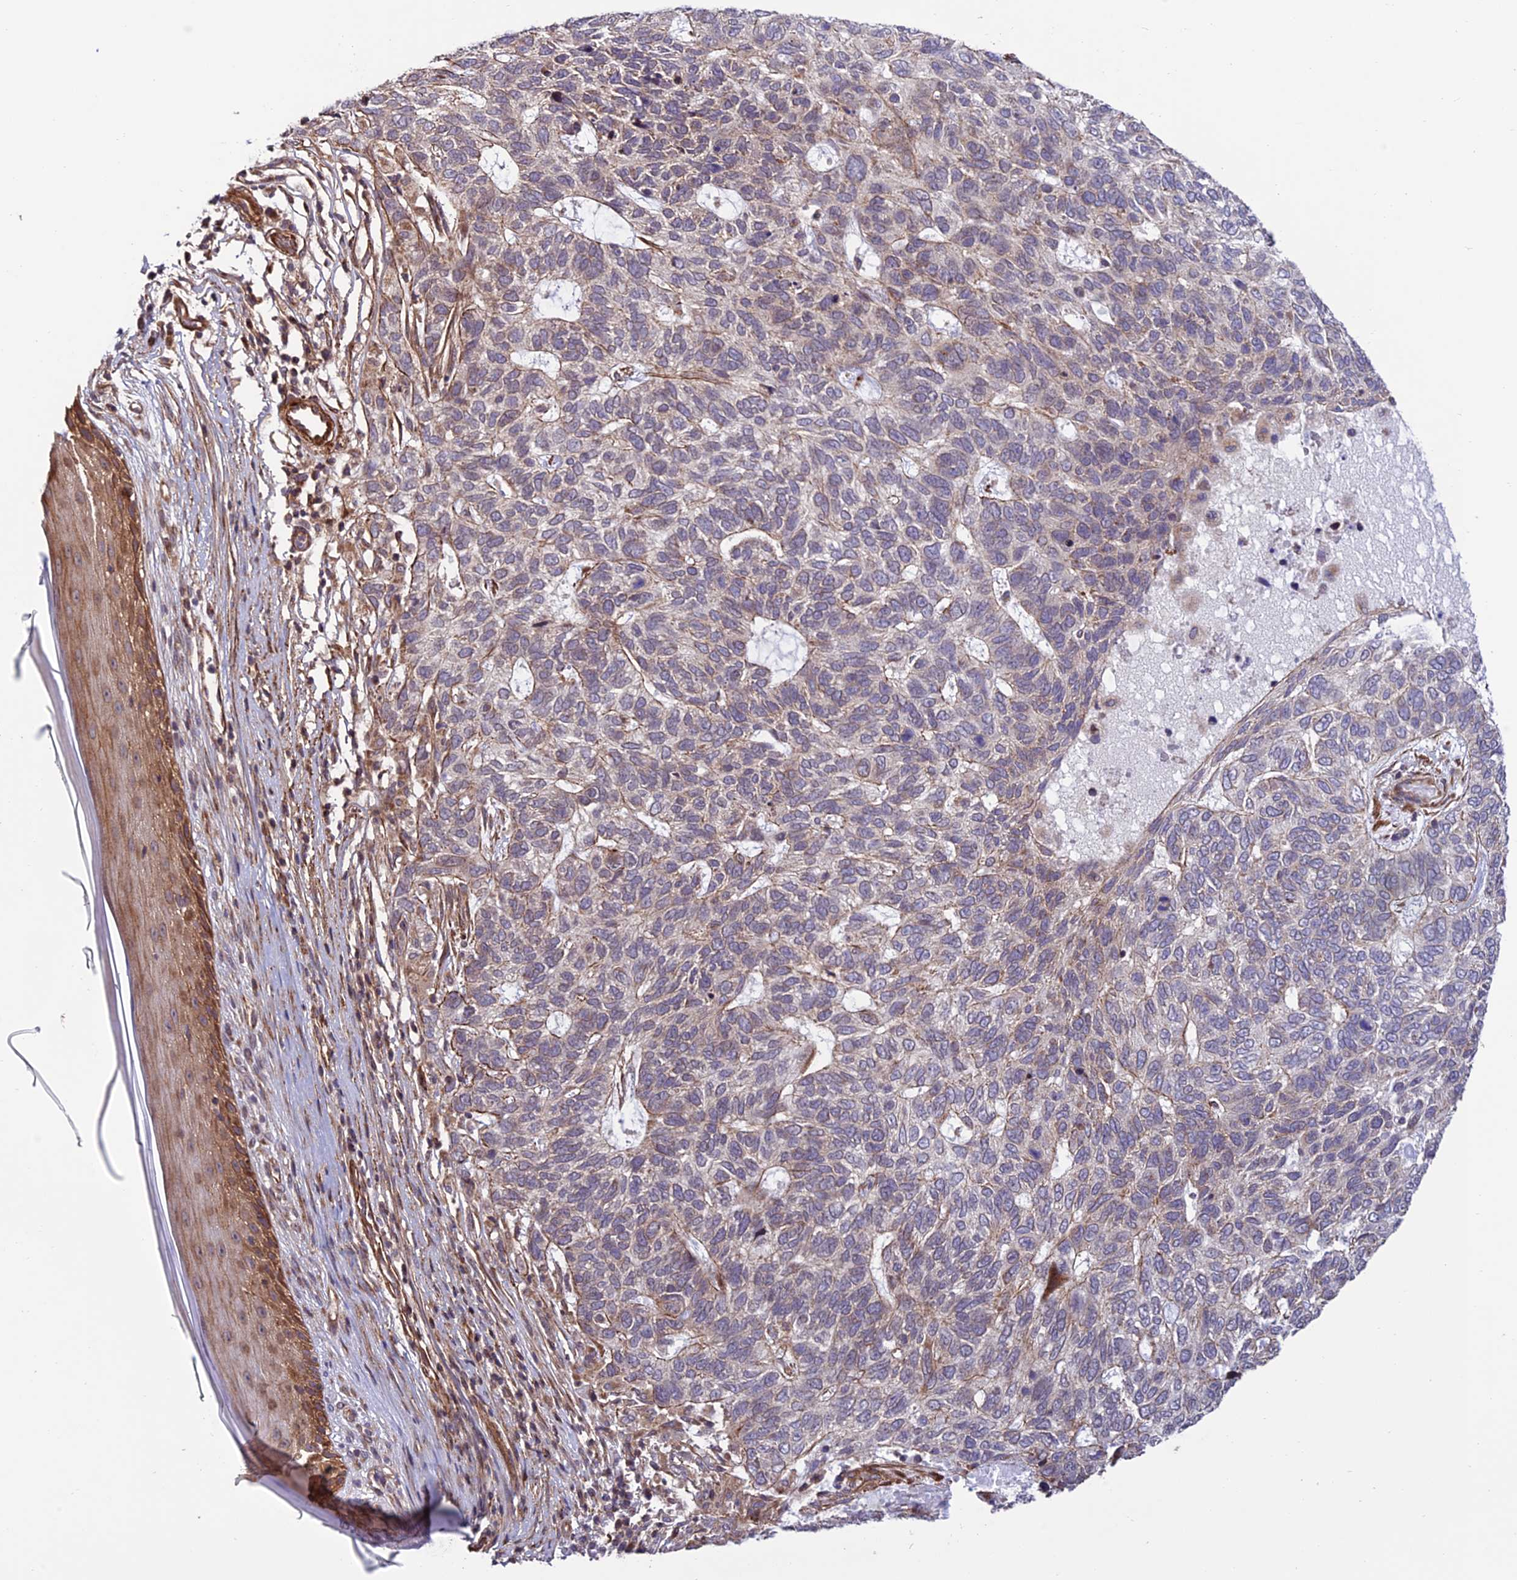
{"staining": {"intensity": "negative", "quantity": "none", "location": "none"}, "tissue": "skin cancer", "cell_type": "Tumor cells", "image_type": "cancer", "snomed": [{"axis": "morphology", "description": "Basal cell carcinoma"}, {"axis": "topography", "description": "Skin"}], "caption": "Protein analysis of basal cell carcinoma (skin) exhibits no significant staining in tumor cells. (Stains: DAB IHC with hematoxylin counter stain, Microscopy: brightfield microscopy at high magnification).", "gene": "TNIP3", "patient": {"sex": "female", "age": 65}}